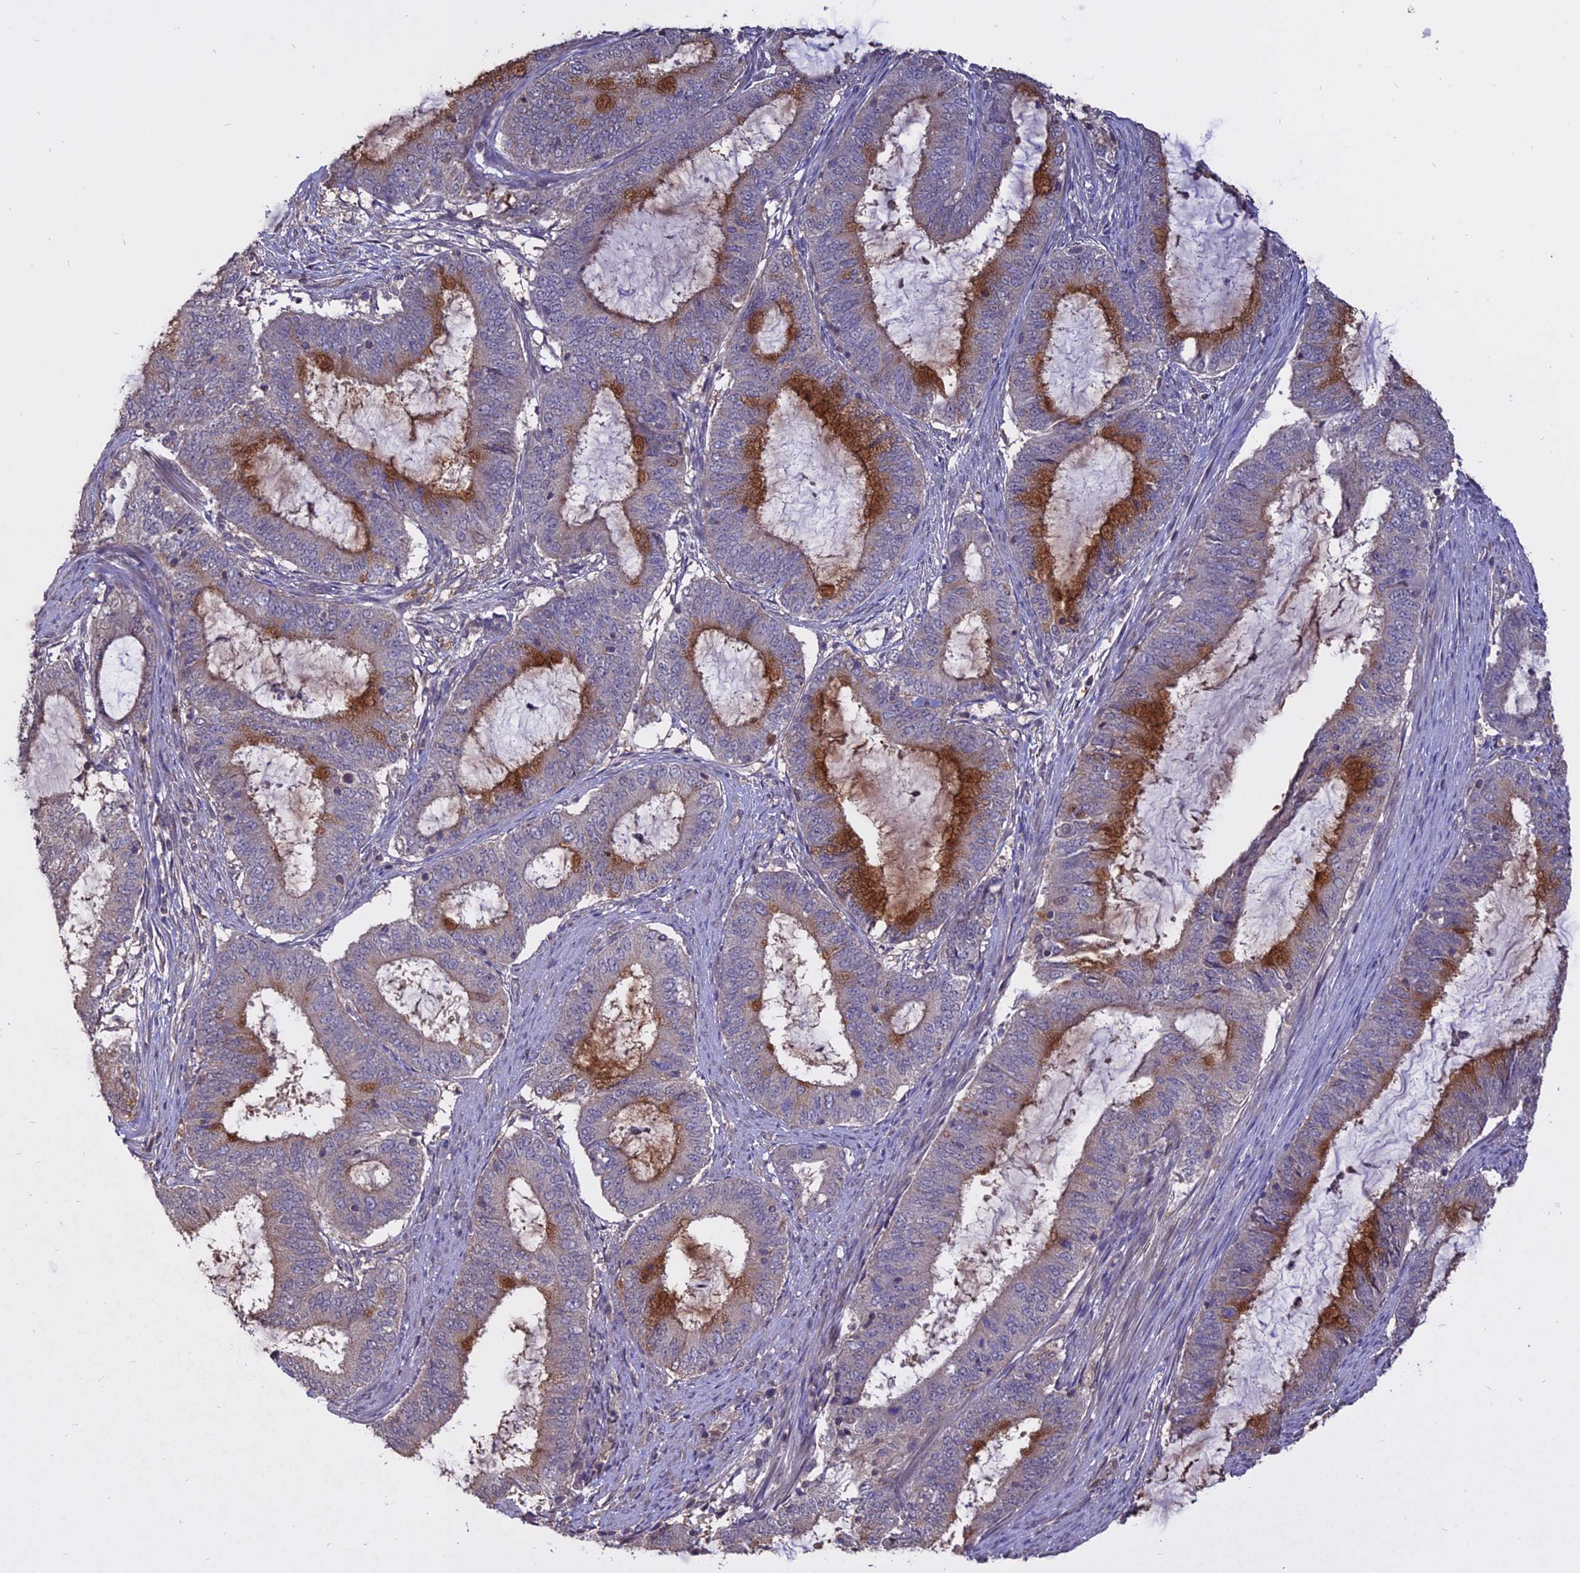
{"staining": {"intensity": "strong", "quantity": "<25%", "location": "cytoplasmic/membranous"}, "tissue": "endometrial cancer", "cell_type": "Tumor cells", "image_type": "cancer", "snomed": [{"axis": "morphology", "description": "Adenocarcinoma, NOS"}, {"axis": "topography", "description": "Endometrium"}], "caption": "IHC photomicrograph of human endometrial cancer (adenocarcinoma) stained for a protein (brown), which displays medium levels of strong cytoplasmic/membranous expression in approximately <25% of tumor cells.", "gene": "CARMIL2", "patient": {"sex": "female", "age": 51}}